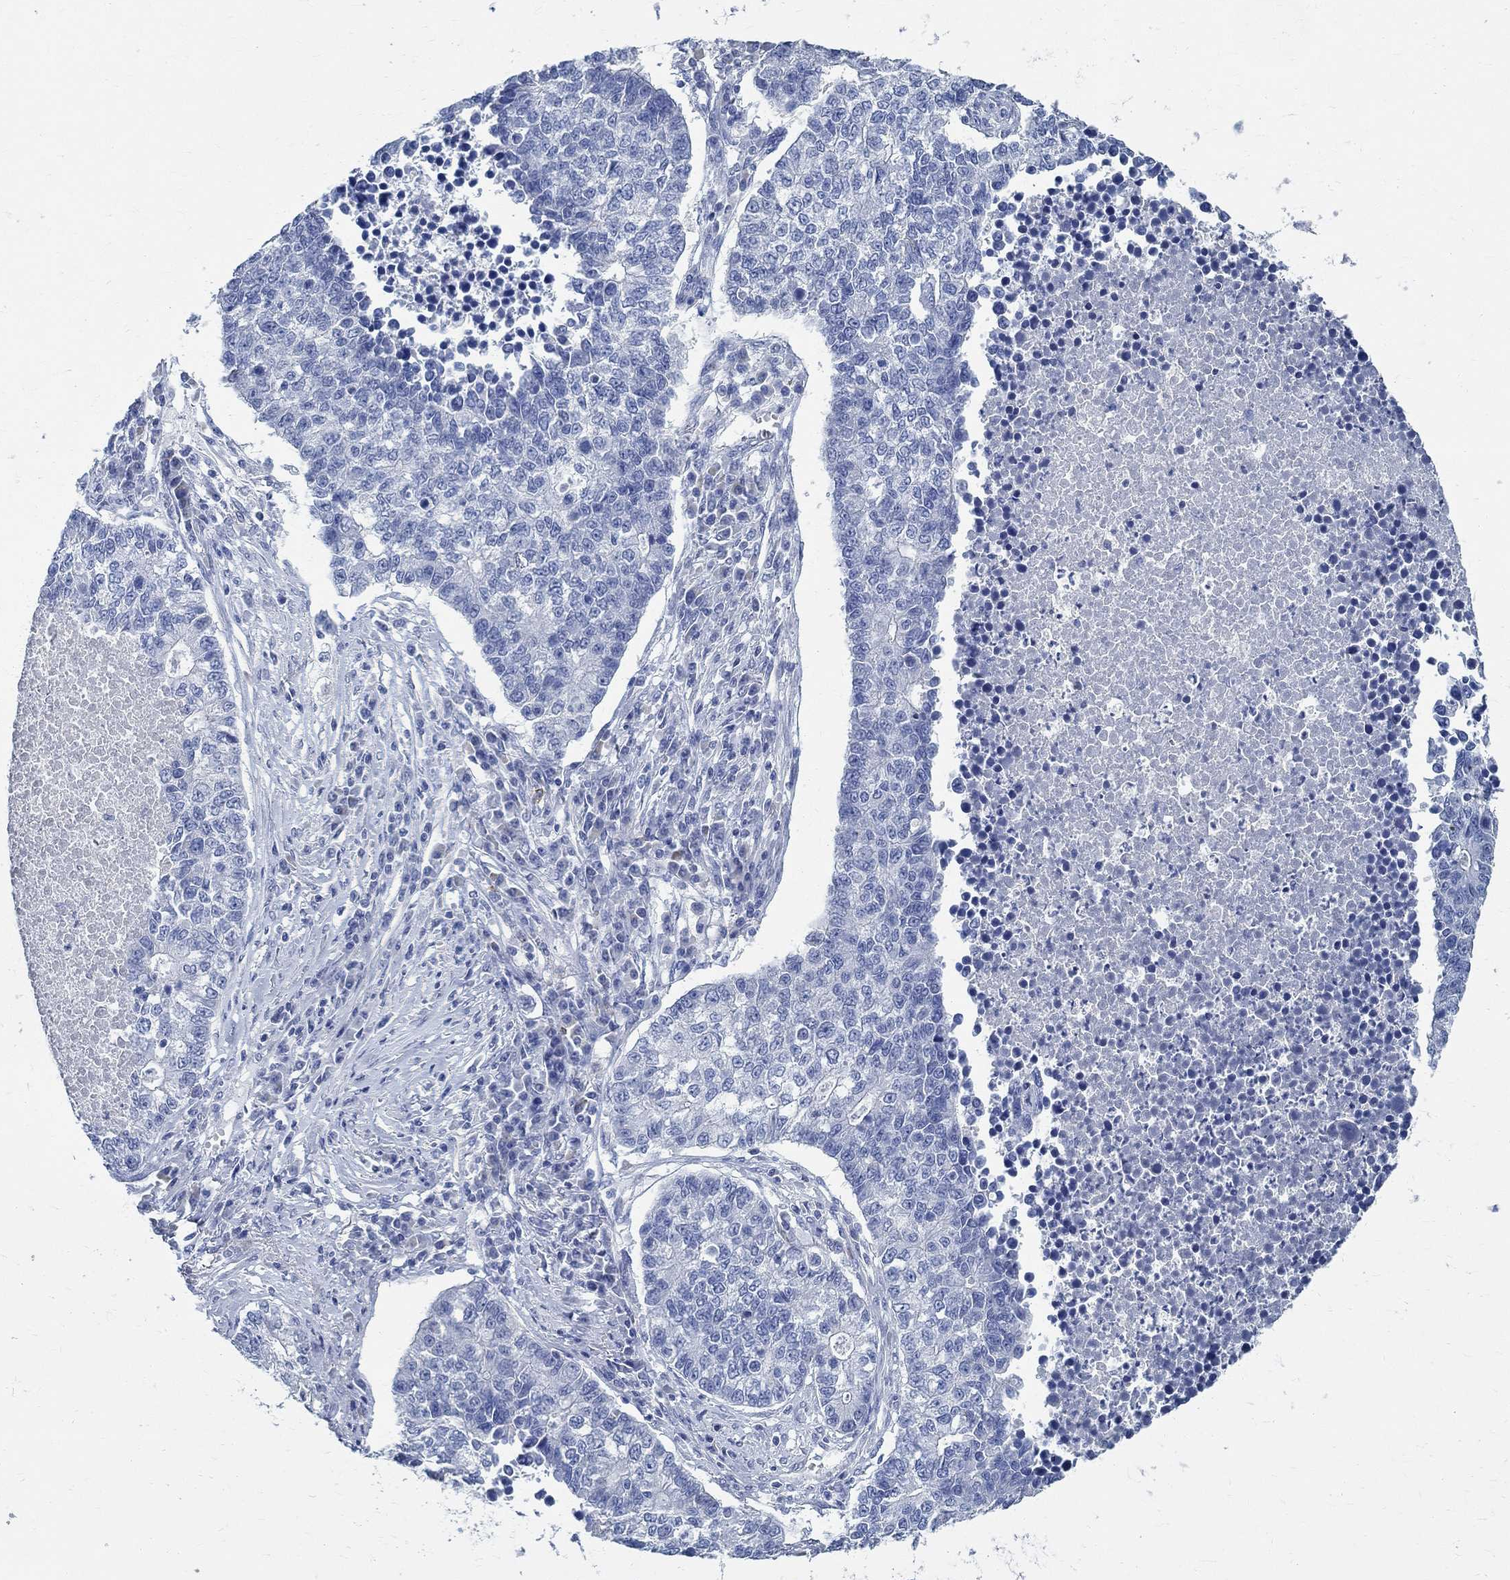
{"staining": {"intensity": "negative", "quantity": "none", "location": "none"}, "tissue": "lung cancer", "cell_type": "Tumor cells", "image_type": "cancer", "snomed": [{"axis": "morphology", "description": "Adenocarcinoma, NOS"}, {"axis": "topography", "description": "Lung"}], "caption": "Tumor cells are negative for protein expression in human adenocarcinoma (lung).", "gene": "PRX", "patient": {"sex": "male", "age": 57}}